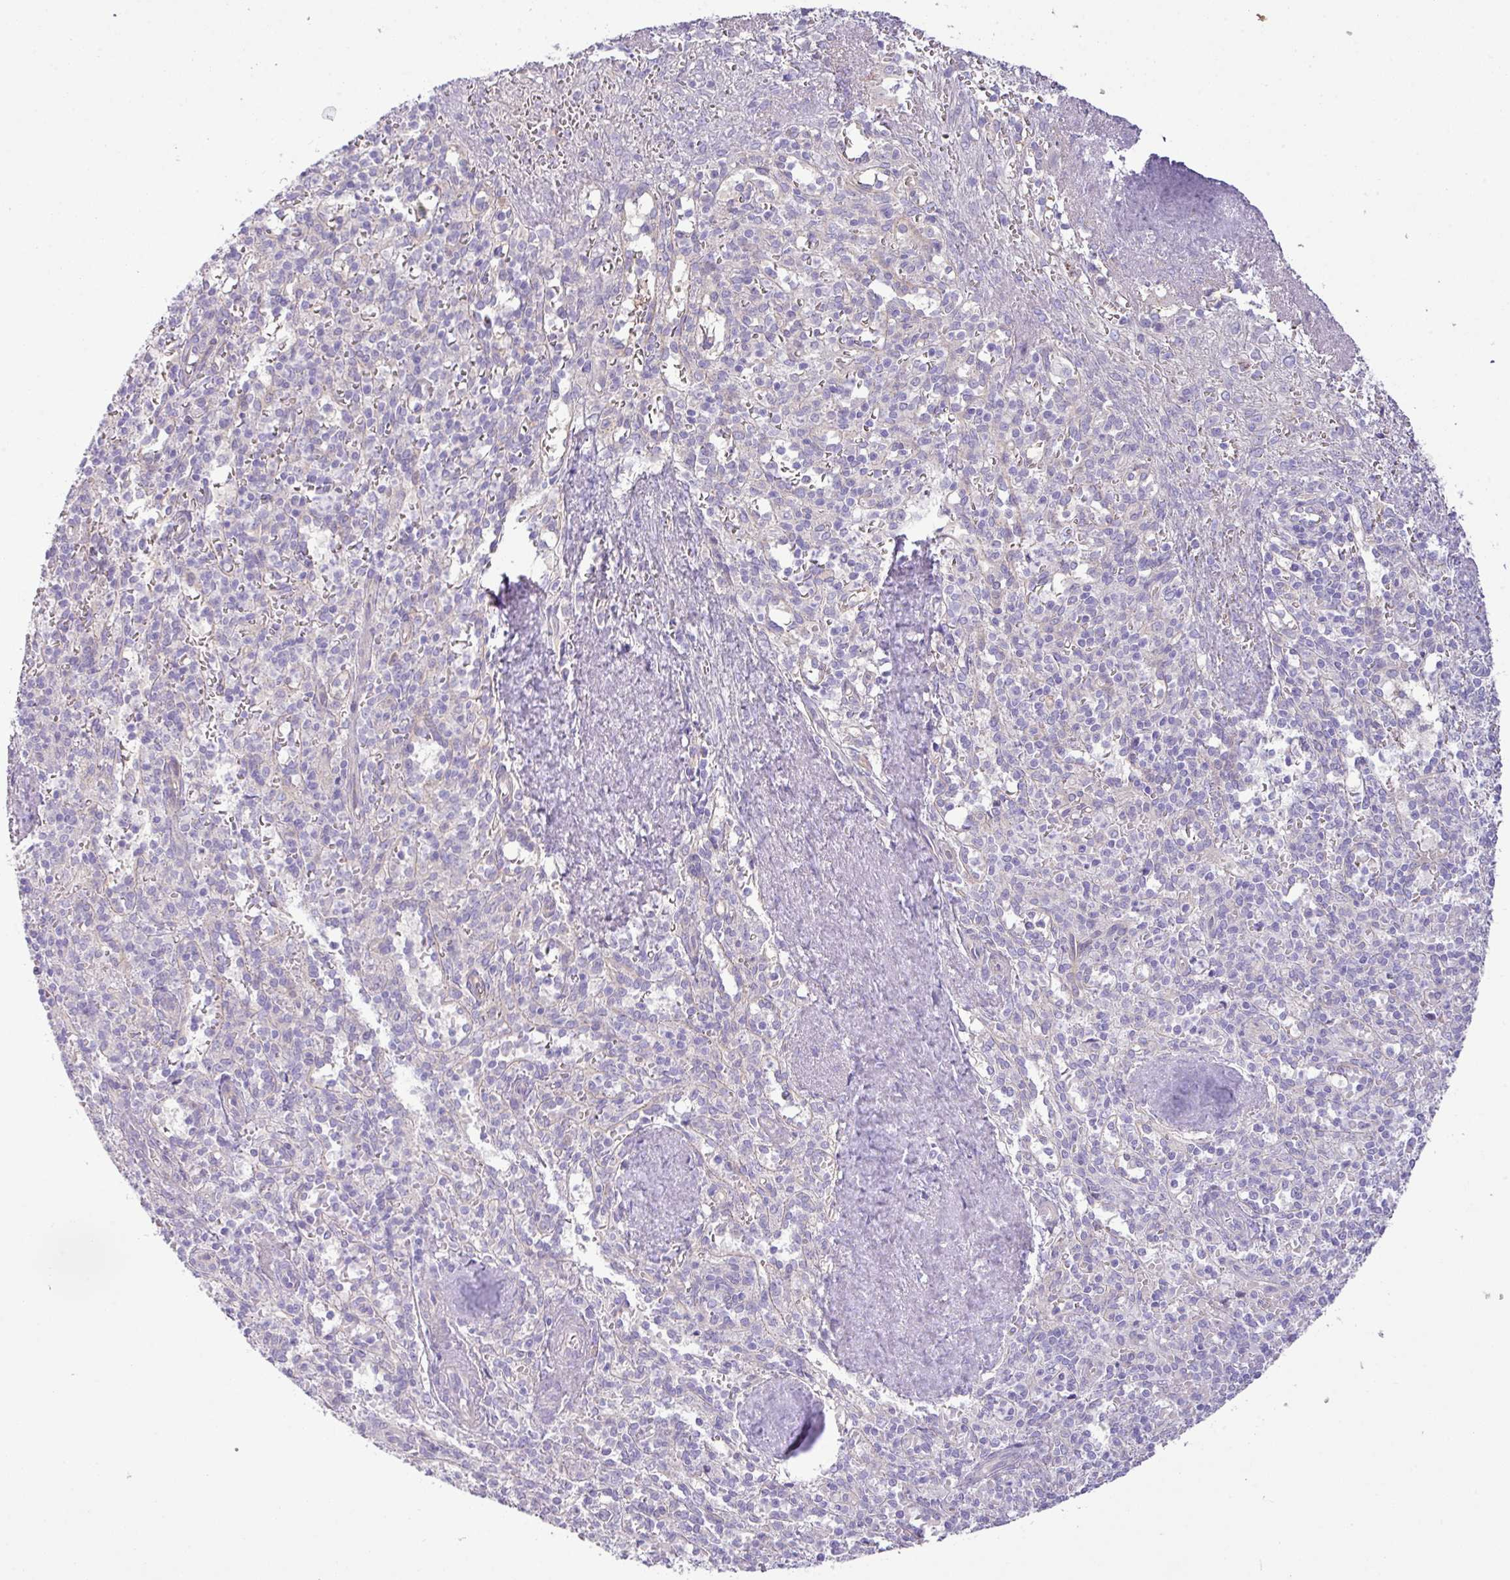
{"staining": {"intensity": "negative", "quantity": "none", "location": "none"}, "tissue": "spleen", "cell_type": "Cells in red pulp", "image_type": "normal", "snomed": [{"axis": "morphology", "description": "Normal tissue, NOS"}, {"axis": "topography", "description": "Spleen"}], "caption": "There is no significant staining in cells in red pulp of spleen. (DAB IHC visualized using brightfield microscopy, high magnification).", "gene": "KIRREL3", "patient": {"sex": "female", "age": 70}}